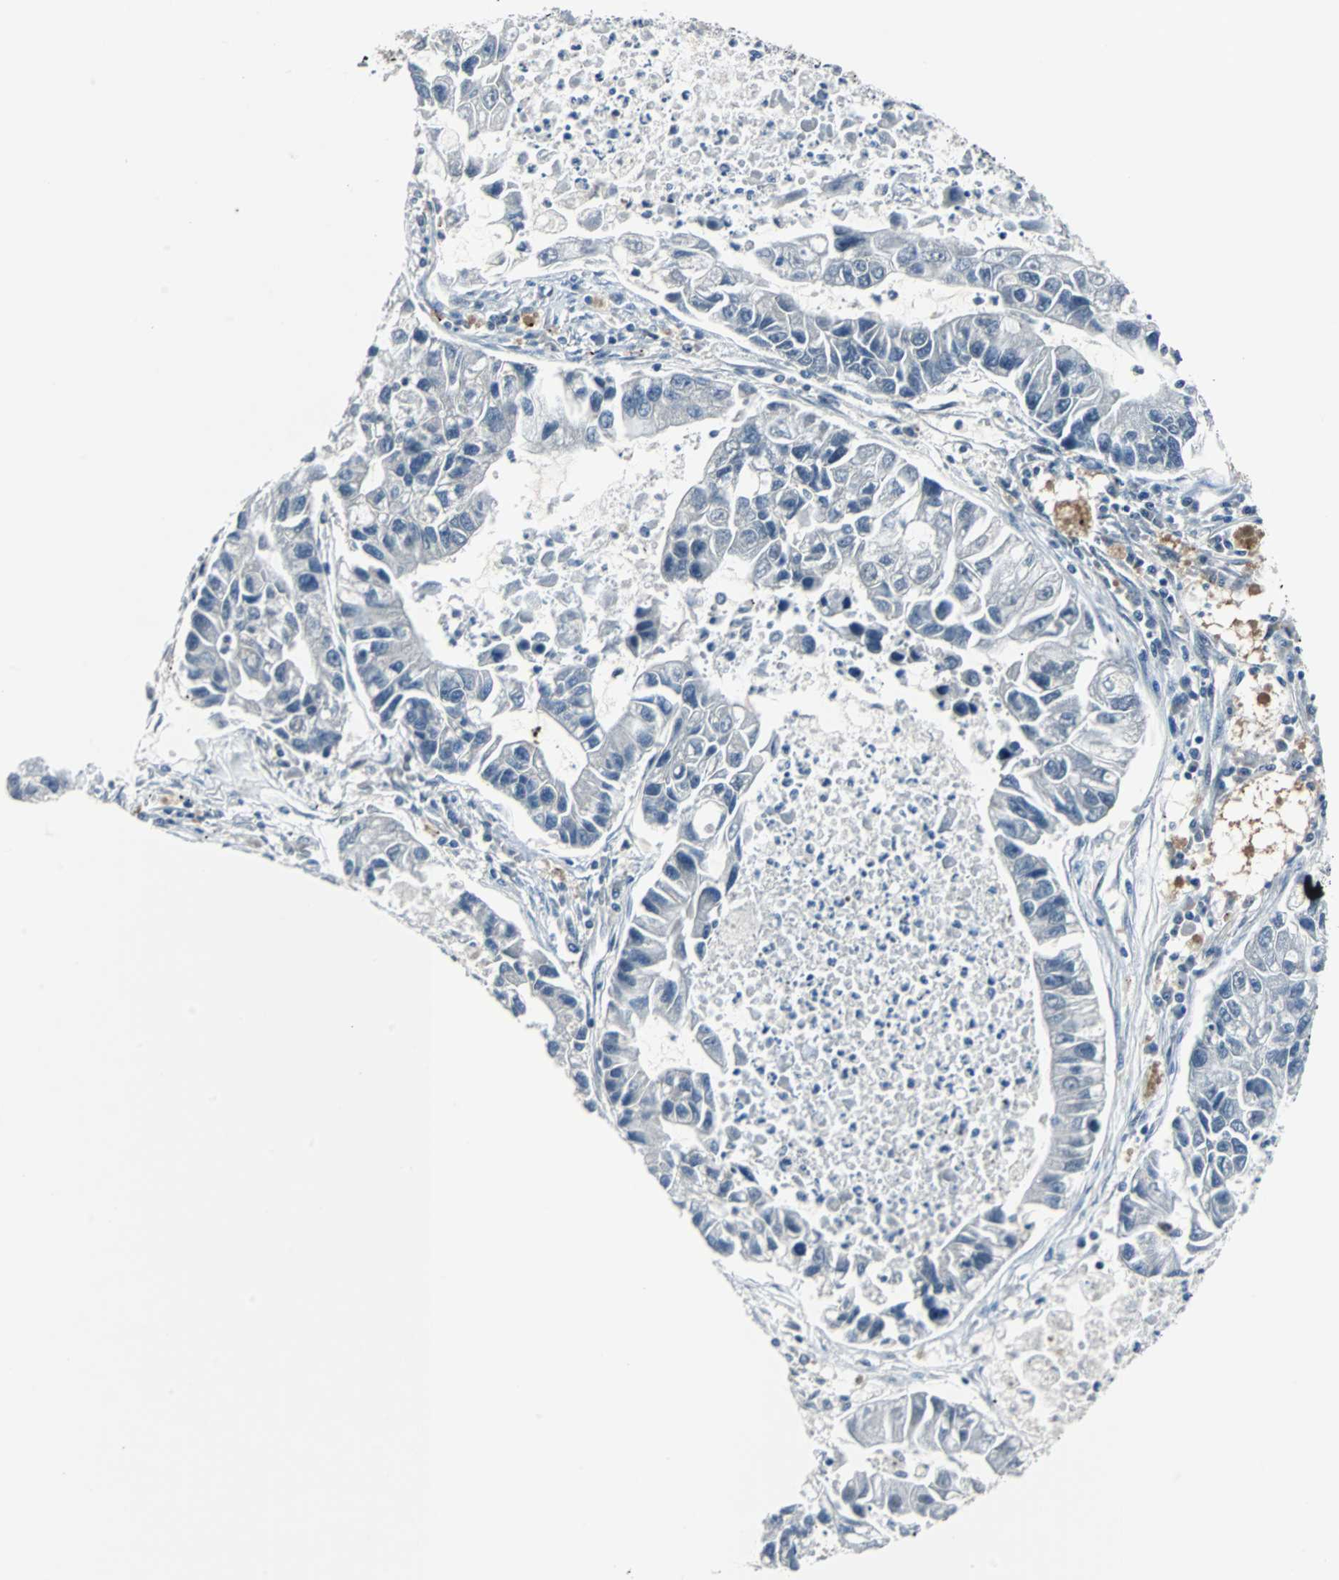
{"staining": {"intensity": "negative", "quantity": "none", "location": "none"}, "tissue": "lung cancer", "cell_type": "Tumor cells", "image_type": "cancer", "snomed": [{"axis": "morphology", "description": "Adenocarcinoma, NOS"}, {"axis": "topography", "description": "Lung"}], "caption": "Immunohistochemistry image of adenocarcinoma (lung) stained for a protein (brown), which displays no staining in tumor cells.", "gene": "ZHX2", "patient": {"sex": "female", "age": 51}}